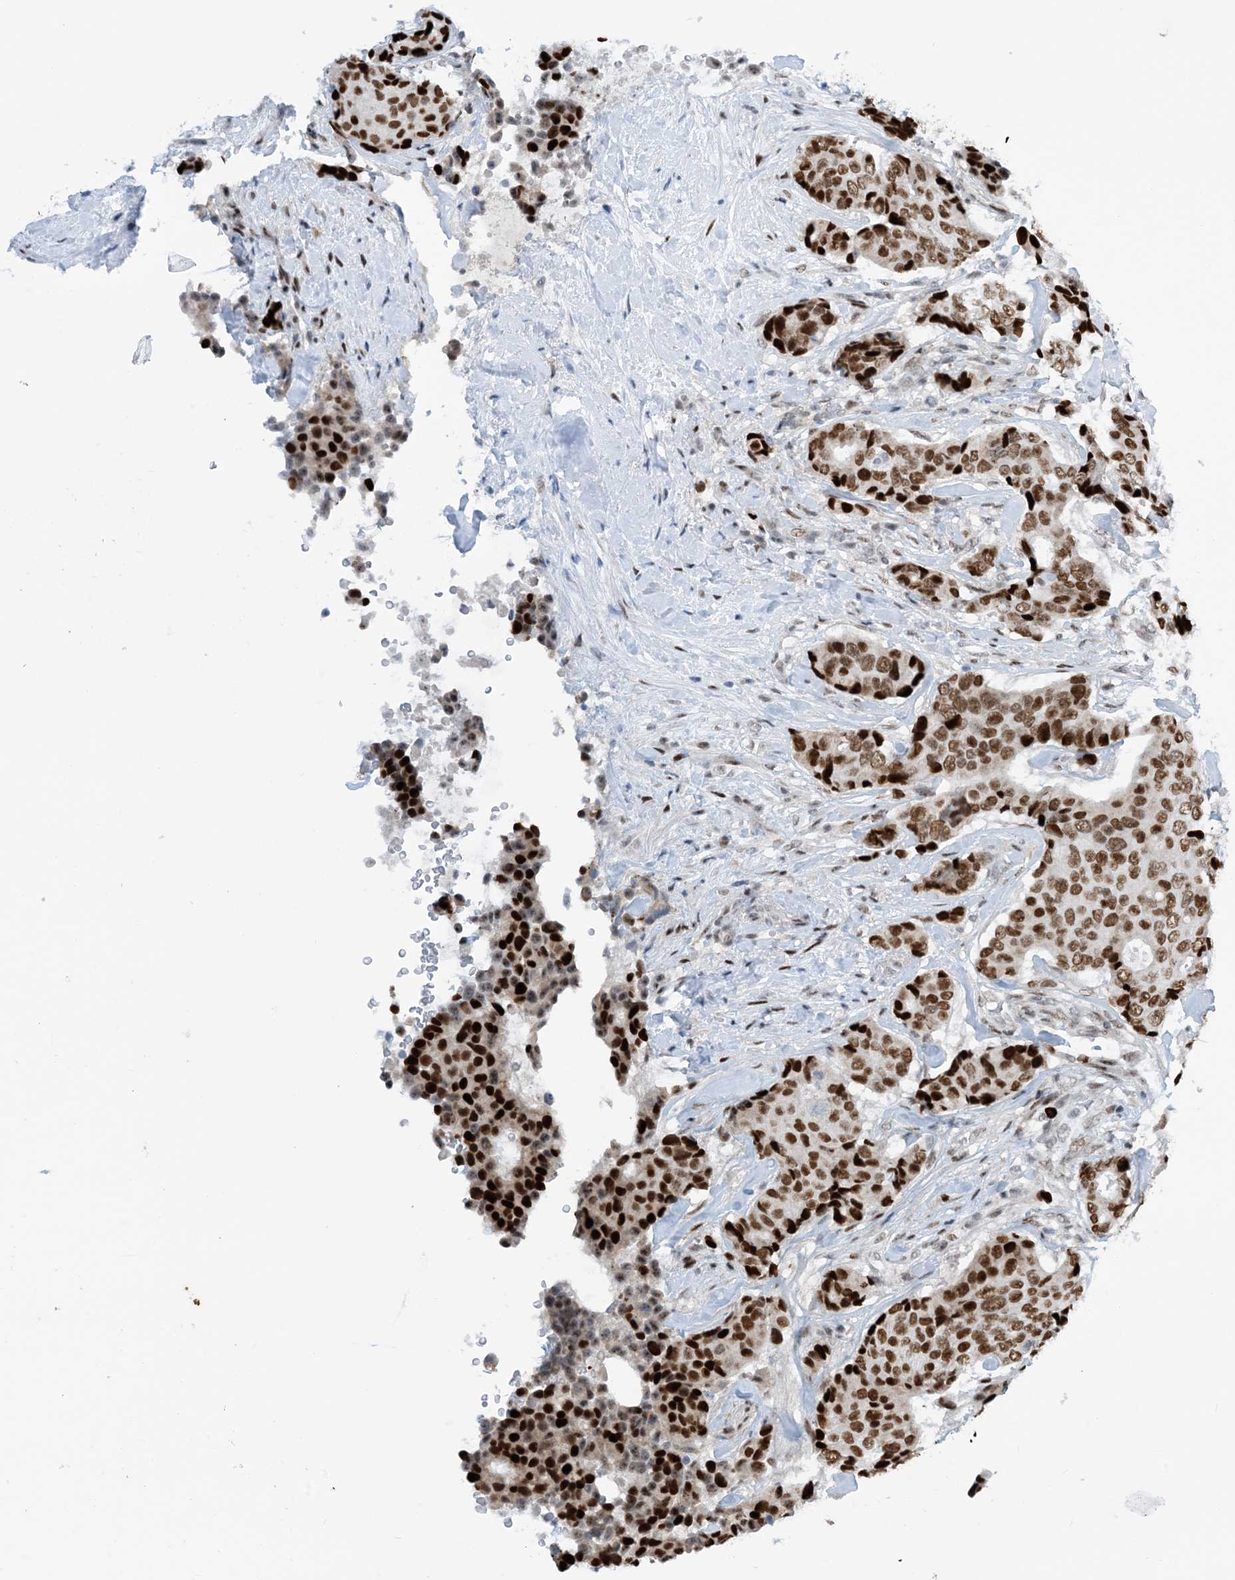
{"staining": {"intensity": "strong", "quantity": ">75%", "location": "nuclear"}, "tissue": "breast cancer", "cell_type": "Tumor cells", "image_type": "cancer", "snomed": [{"axis": "morphology", "description": "Duct carcinoma"}, {"axis": "topography", "description": "Breast"}], "caption": "Strong nuclear positivity for a protein is appreciated in approximately >75% of tumor cells of breast cancer (invasive ductal carcinoma) using IHC.", "gene": "HEMK1", "patient": {"sex": "female", "age": 75}}